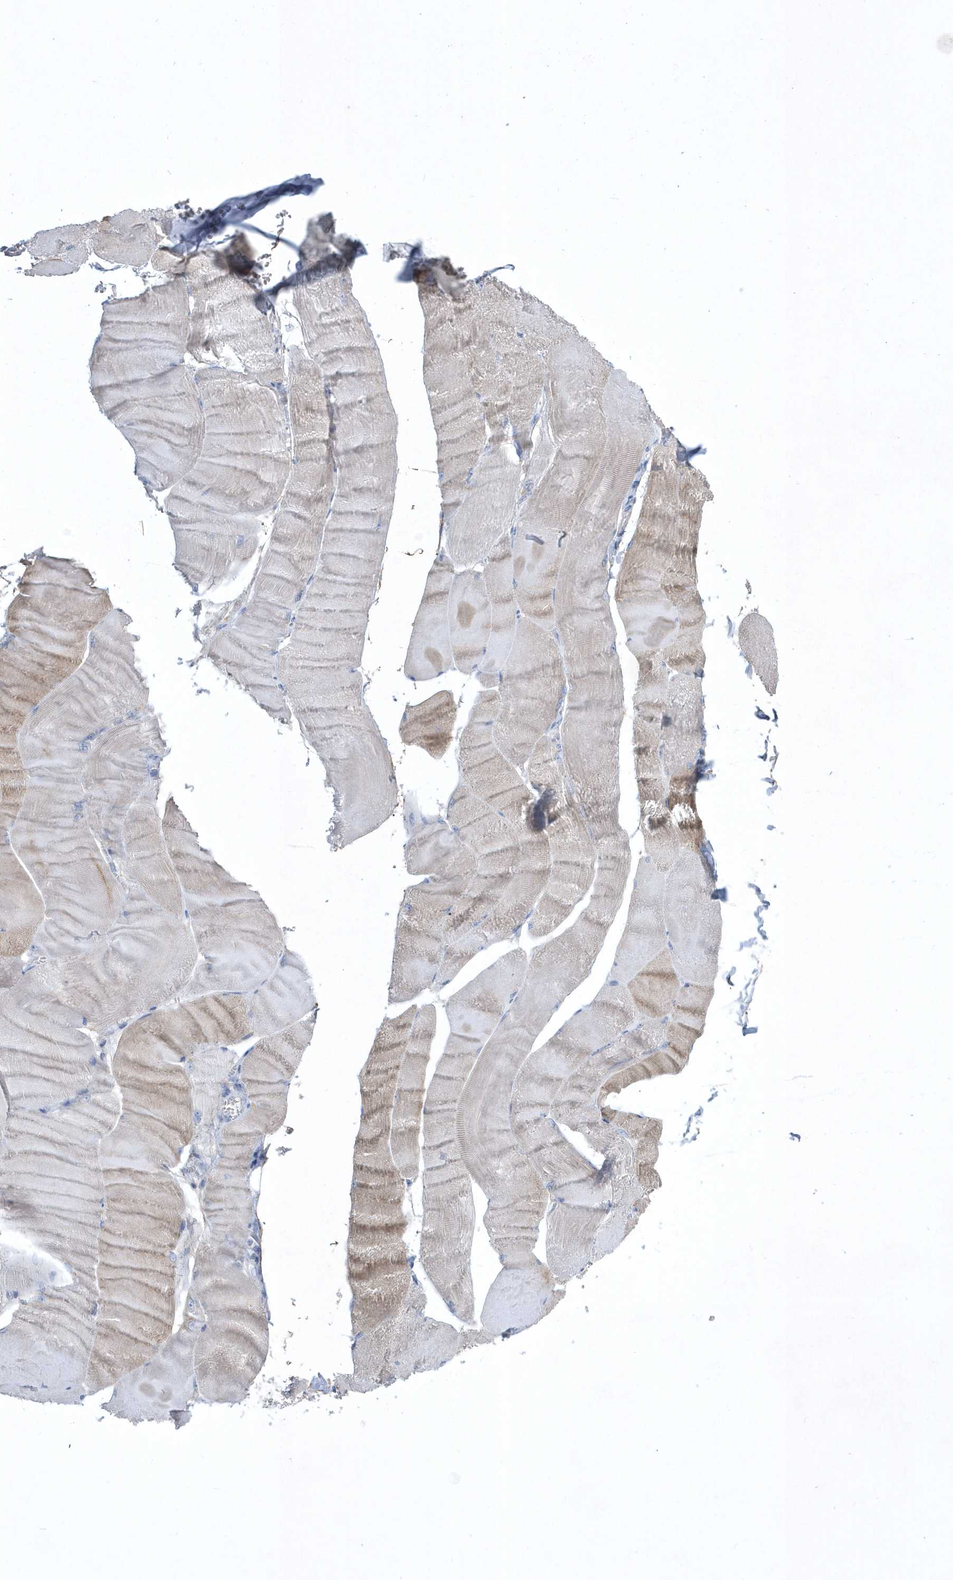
{"staining": {"intensity": "weak", "quantity": "25%-75%", "location": "cytoplasmic/membranous"}, "tissue": "skeletal muscle", "cell_type": "Myocytes", "image_type": "normal", "snomed": [{"axis": "morphology", "description": "Normal tissue, NOS"}, {"axis": "morphology", "description": "Basal cell carcinoma"}, {"axis": "topography", "description": "Skeletal muscle"}], "caption": "Benign skeletal muscle exhibits weak cytoplasmic/membranous staining in approximately 25%-75% of myocytes The staining was performed using DAB (3,3'-diaminobenzidine) to visualize the protein expression in brown, while the nuclei were stained in blue with hematoxylin (Magnification: 20x)..", "gene": "SPATA18", "patient": {"sex": "female", "age": 64}}